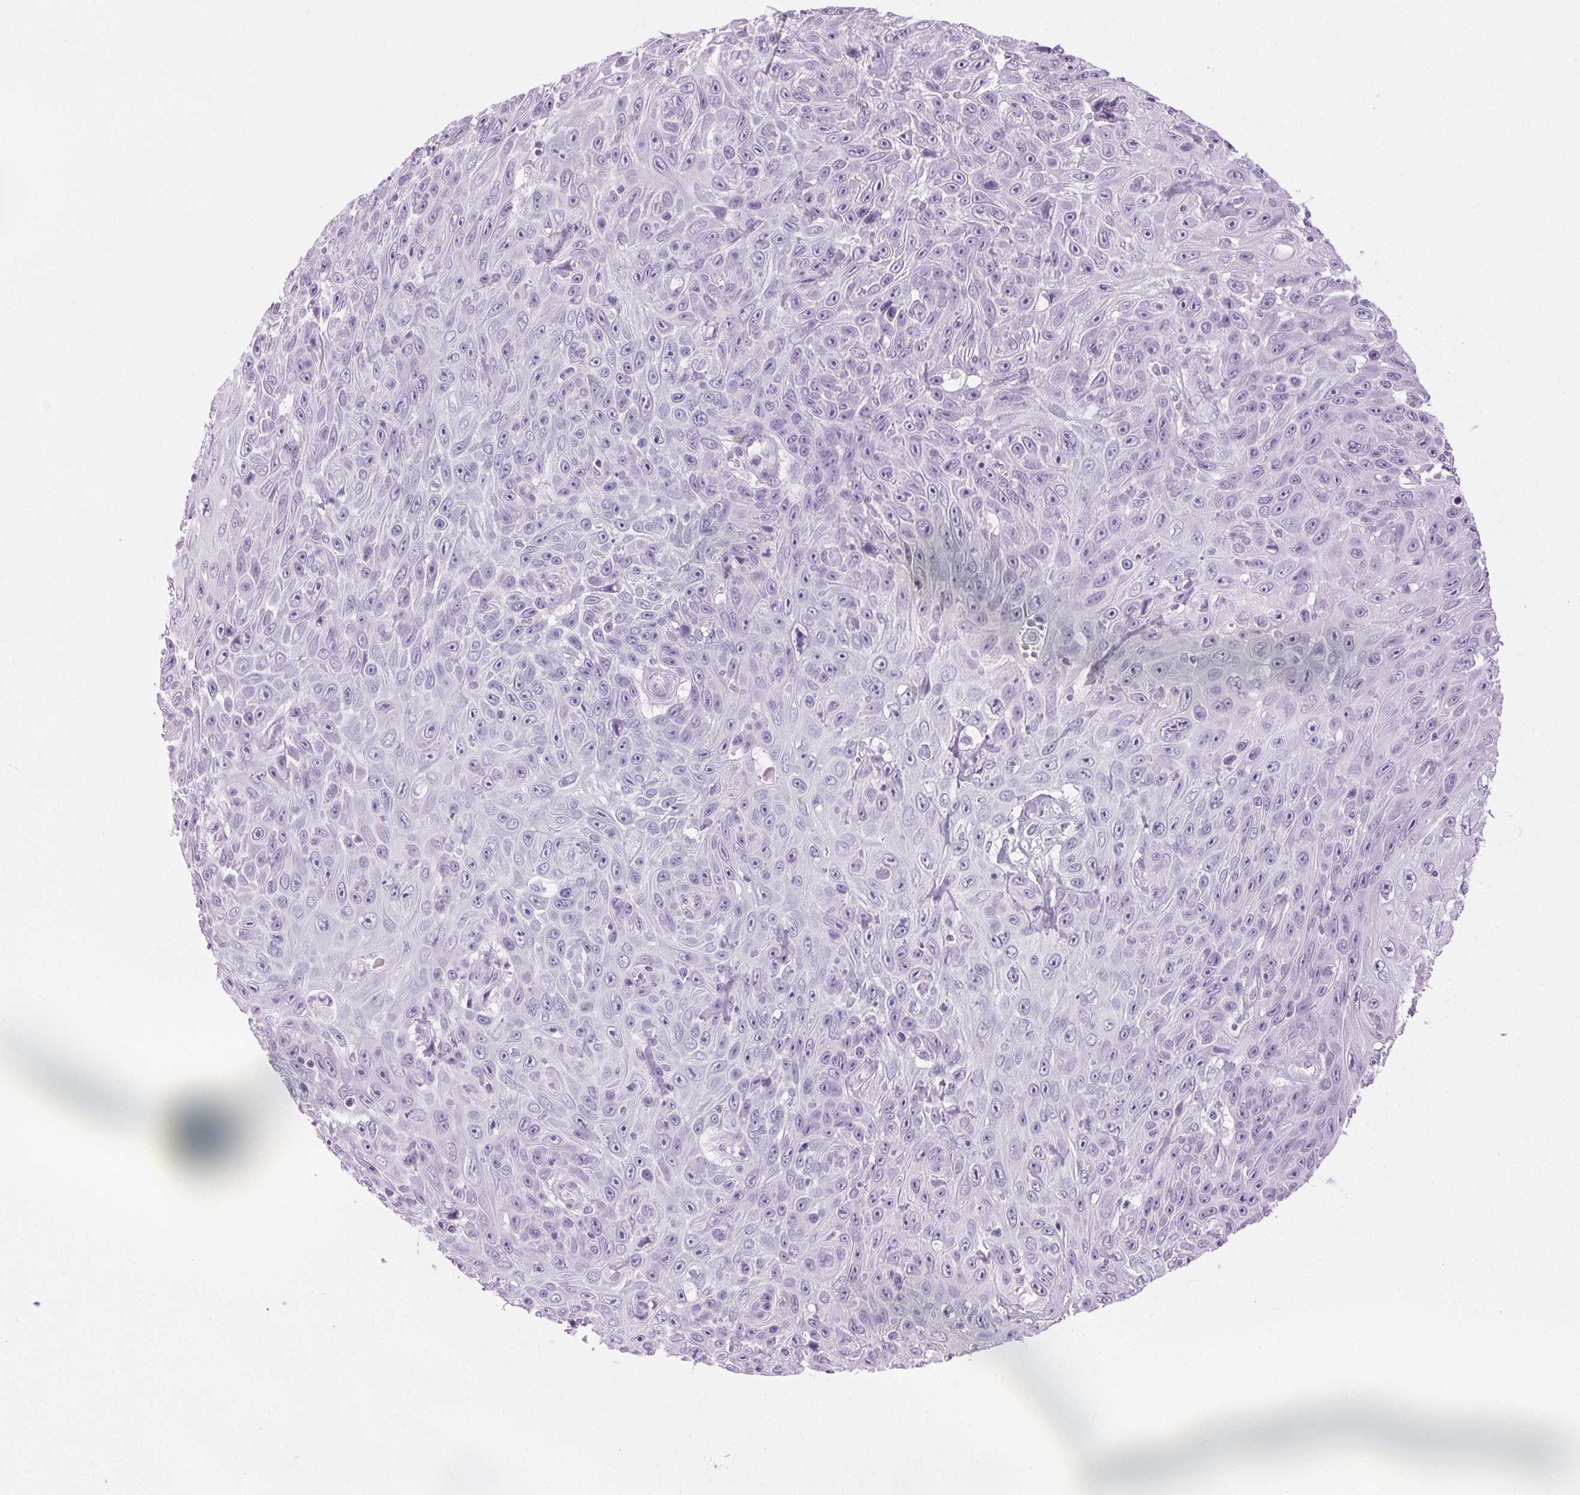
{"staining": {"intensity": "negative", "quantity": "none", "location": "none"}, "tissue": "skin cancer", "cell_type": "Tumor cells", "image_type": "cancer", "snomed": [{"axis": "morphology", "description": "Squamous cell carcinoma, NOS"}, {"axis": "topography", "description": "Skin"}], "caption": "An immunohistochemistry photomicrograph of skin squamous cell carcinoma is shown. There is no staining in tumor cells of skin squamous cell carcinoma.", "gene": "BEND2", "patient": {"sex": "male", "age": 82}}